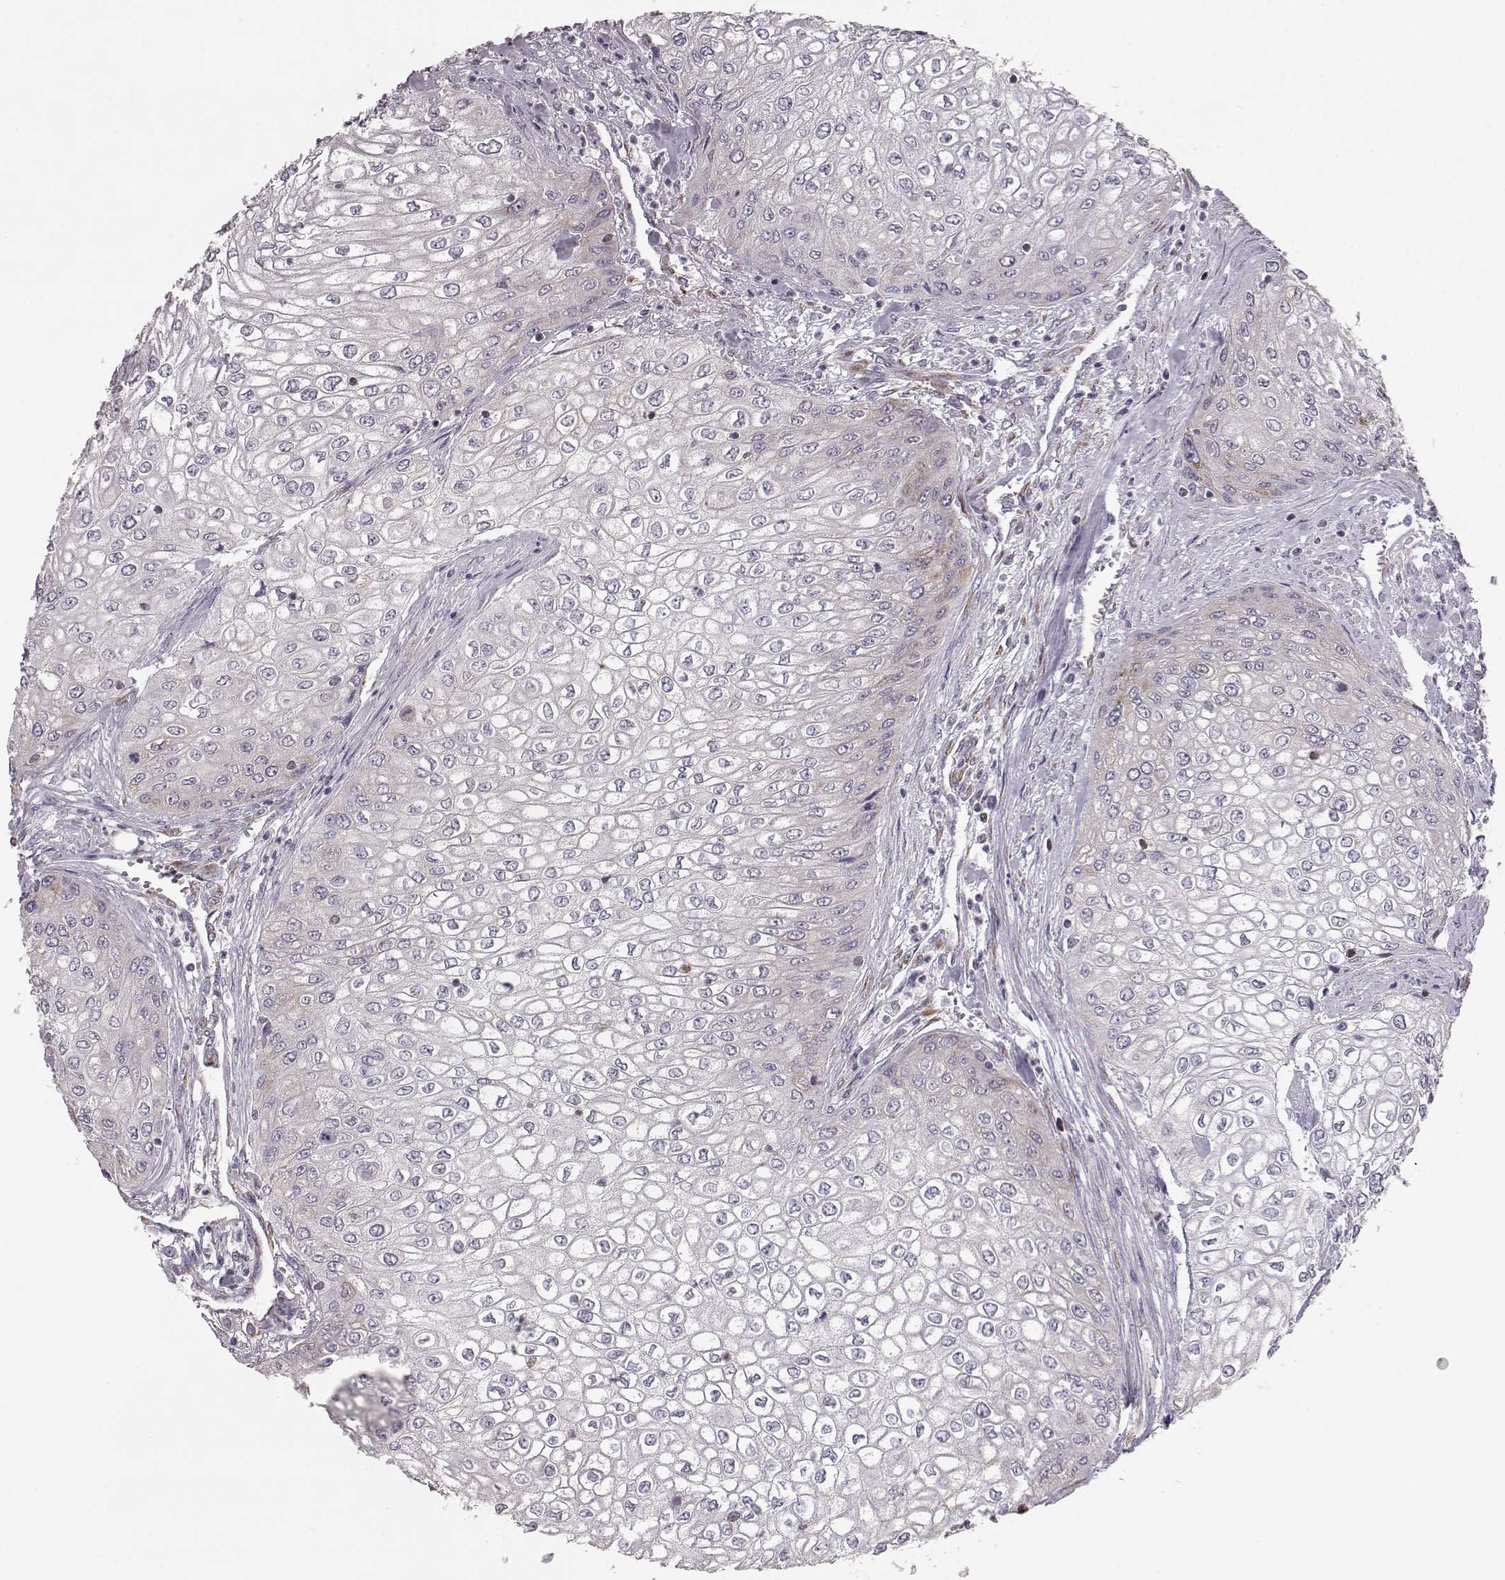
{"staining": {"intensity": "weak", "quantity": "<25%", "location": "cytoplasmic/membranous"}, "tissue": "urothelial cancer", "cell_type": "Tumor cells", "image_type": "cancer", "snomed": [{"axis": "morphology", "description": "Urothelial carcinoma, High grade"}, {"axis": "topography", "description": "Urinary bladder"}], "caption": "This is an immunohistochemistry (IHC) histopathology image of human urothelial carcinoma (high-grade). There is no positivity in tumor cells.", "gene": "ELOVL5", "patient": {"sex": "male", "age": 62}}